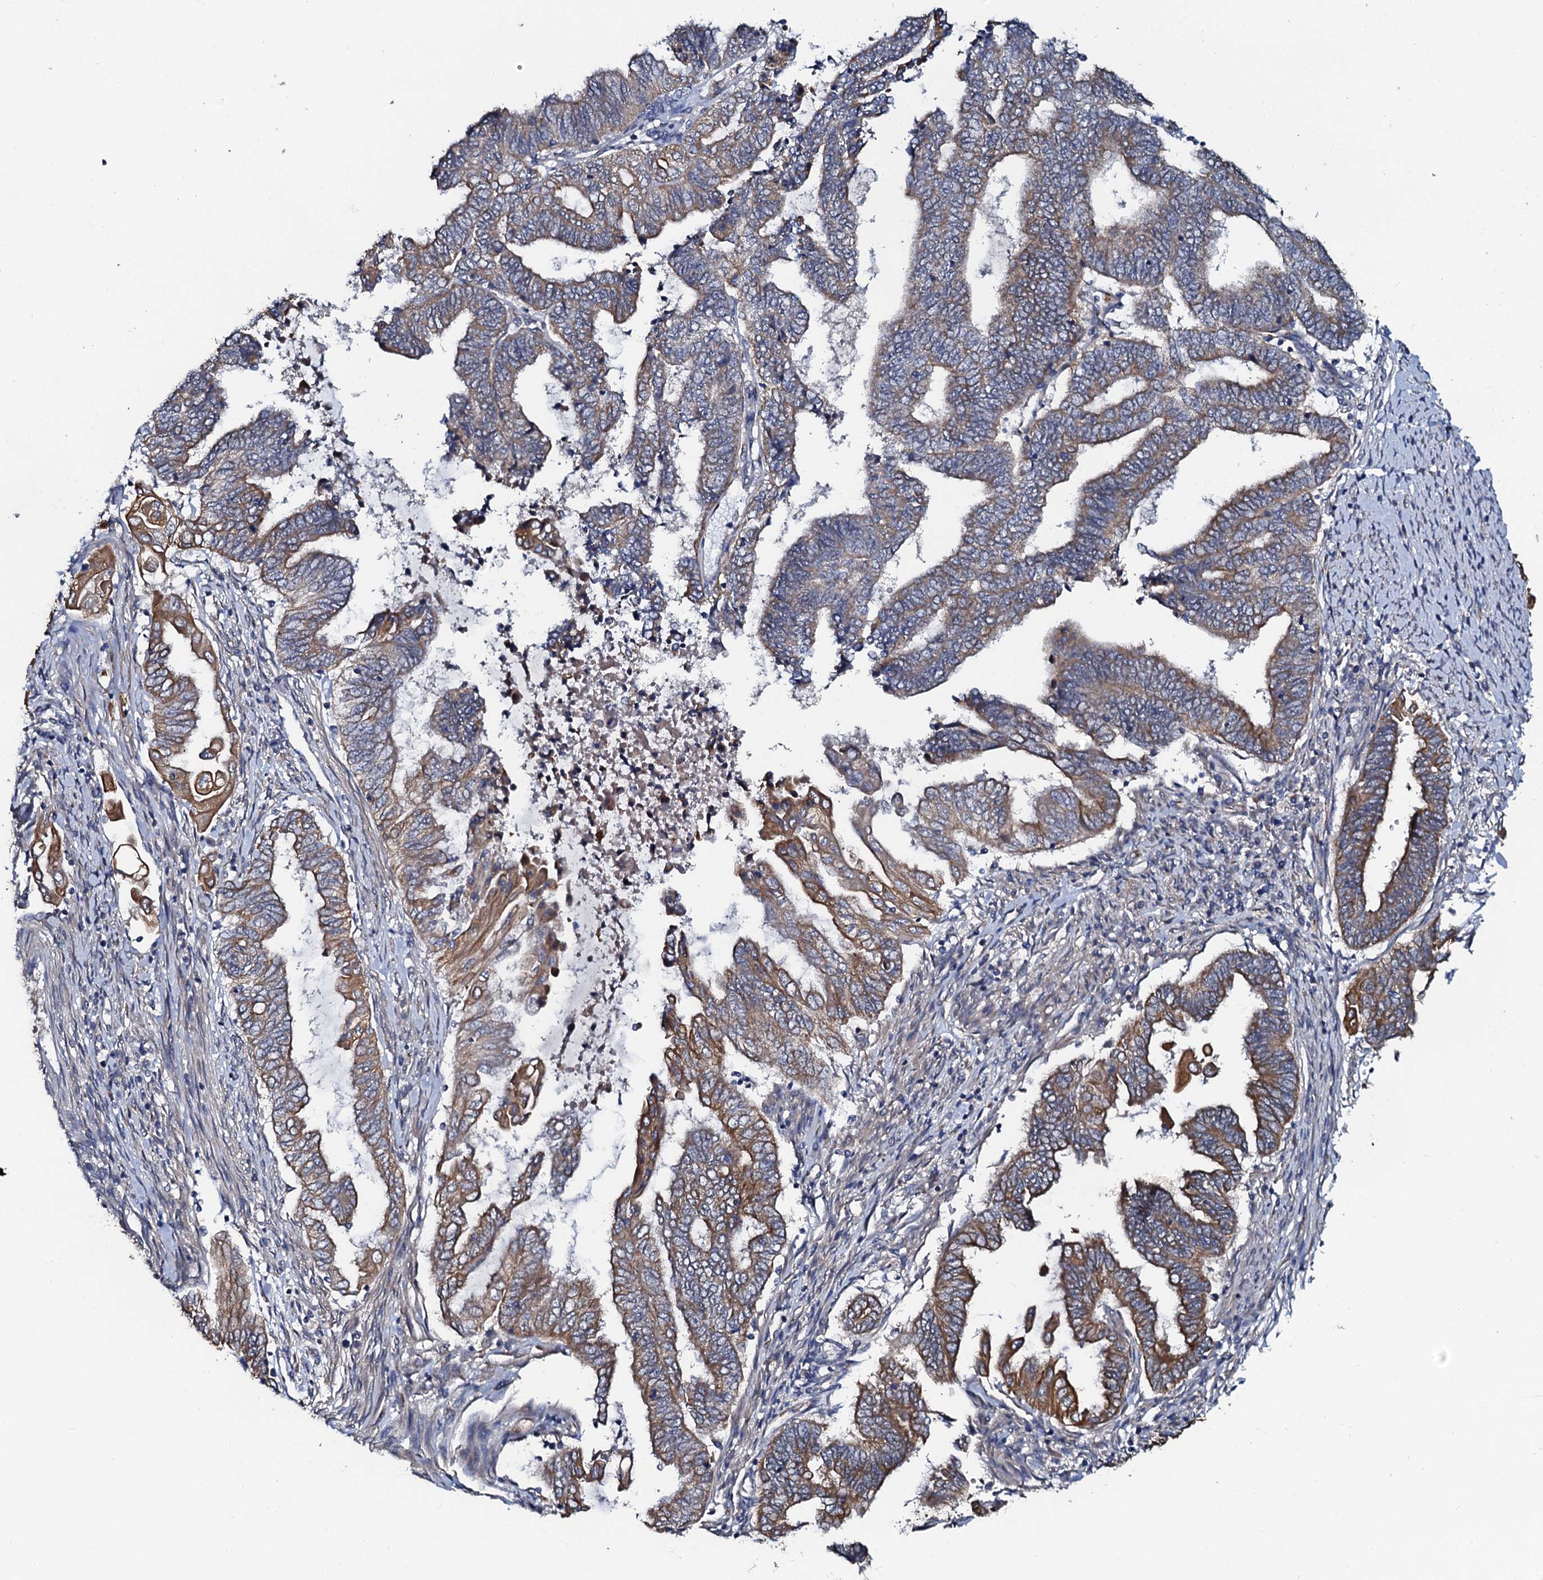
{"staining": {"intensity": "moderate", "quantity": "25%-75%", "location": "cytoplasmic/membranous"}, "tissue": "endometrial cancer", "cell_type": "Tumor cells", "image_type": "cancer", "snomed": [{"axis": "morphology", "description": "Adenocarcinoma, NOS"}, {"axis": "topography", "description": "Uterus"}, {"axis": "topography", "description": "Endometrium"}], "caption": "A brown stain highlights moderate cytoplasmic/membranous expression of a protein in human endometrial cancer (adenocarcinoma) tumor cells.", "gene": "GLCE", "patient": {"sex": "female", "age": 70}}